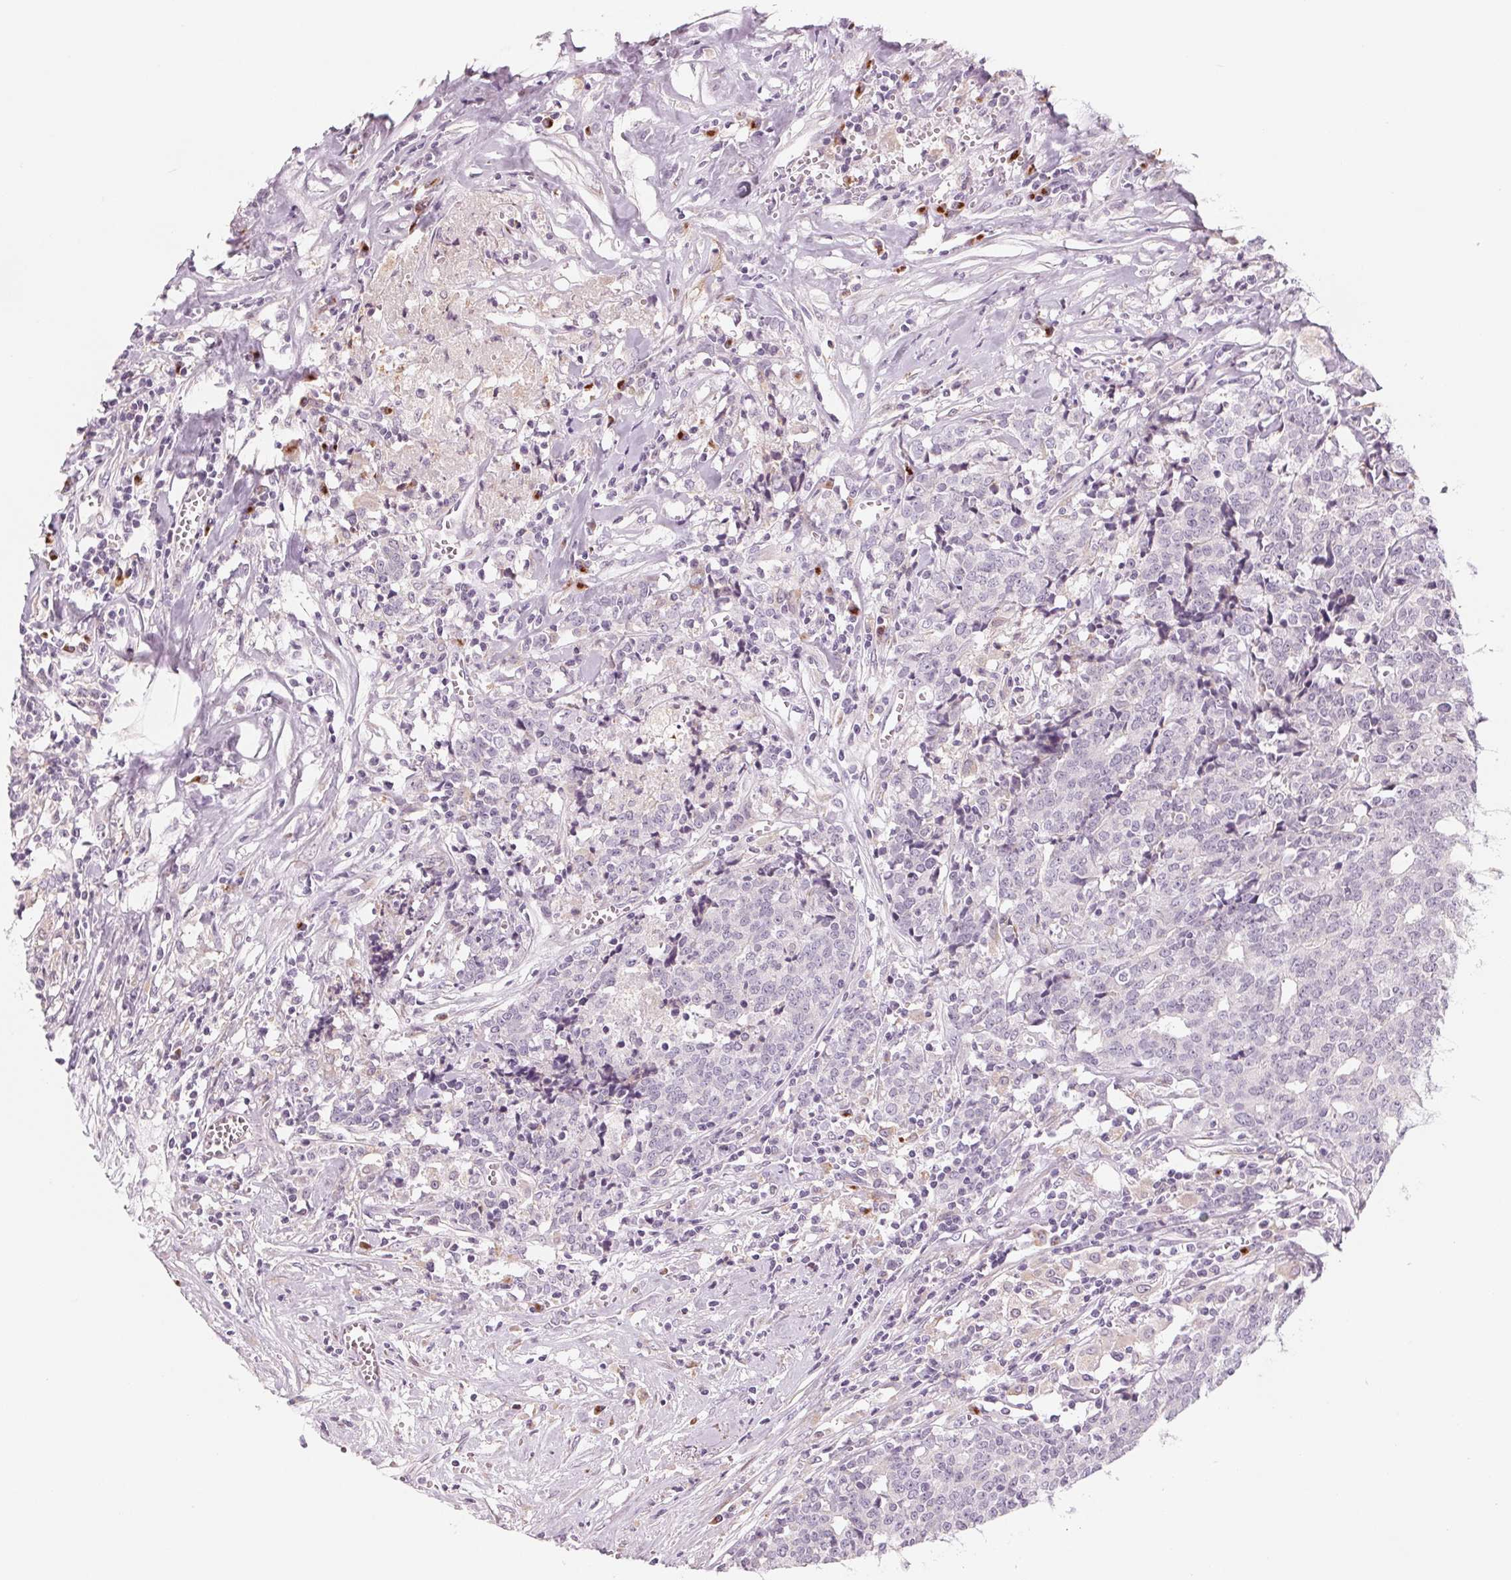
{"staining": {"intensity": "negative", "quantity": "none", "location": "none"}, "tissue": "prostate cancer", "cell_type": "Tumor cells", "image_type": "cancer", "snomed": [{"axis": "morphology", "description": "Adenocarcinoma, High grade"}, {"axis": "topography", "description": "Prostate and seminal vesicle, NOS"}], "caption": "Photomicrograph shows no significant protein expression in tumor cells of prostate cancer.", "gene": "IL9R", "patient": {"sex": "male", "age": 60}}